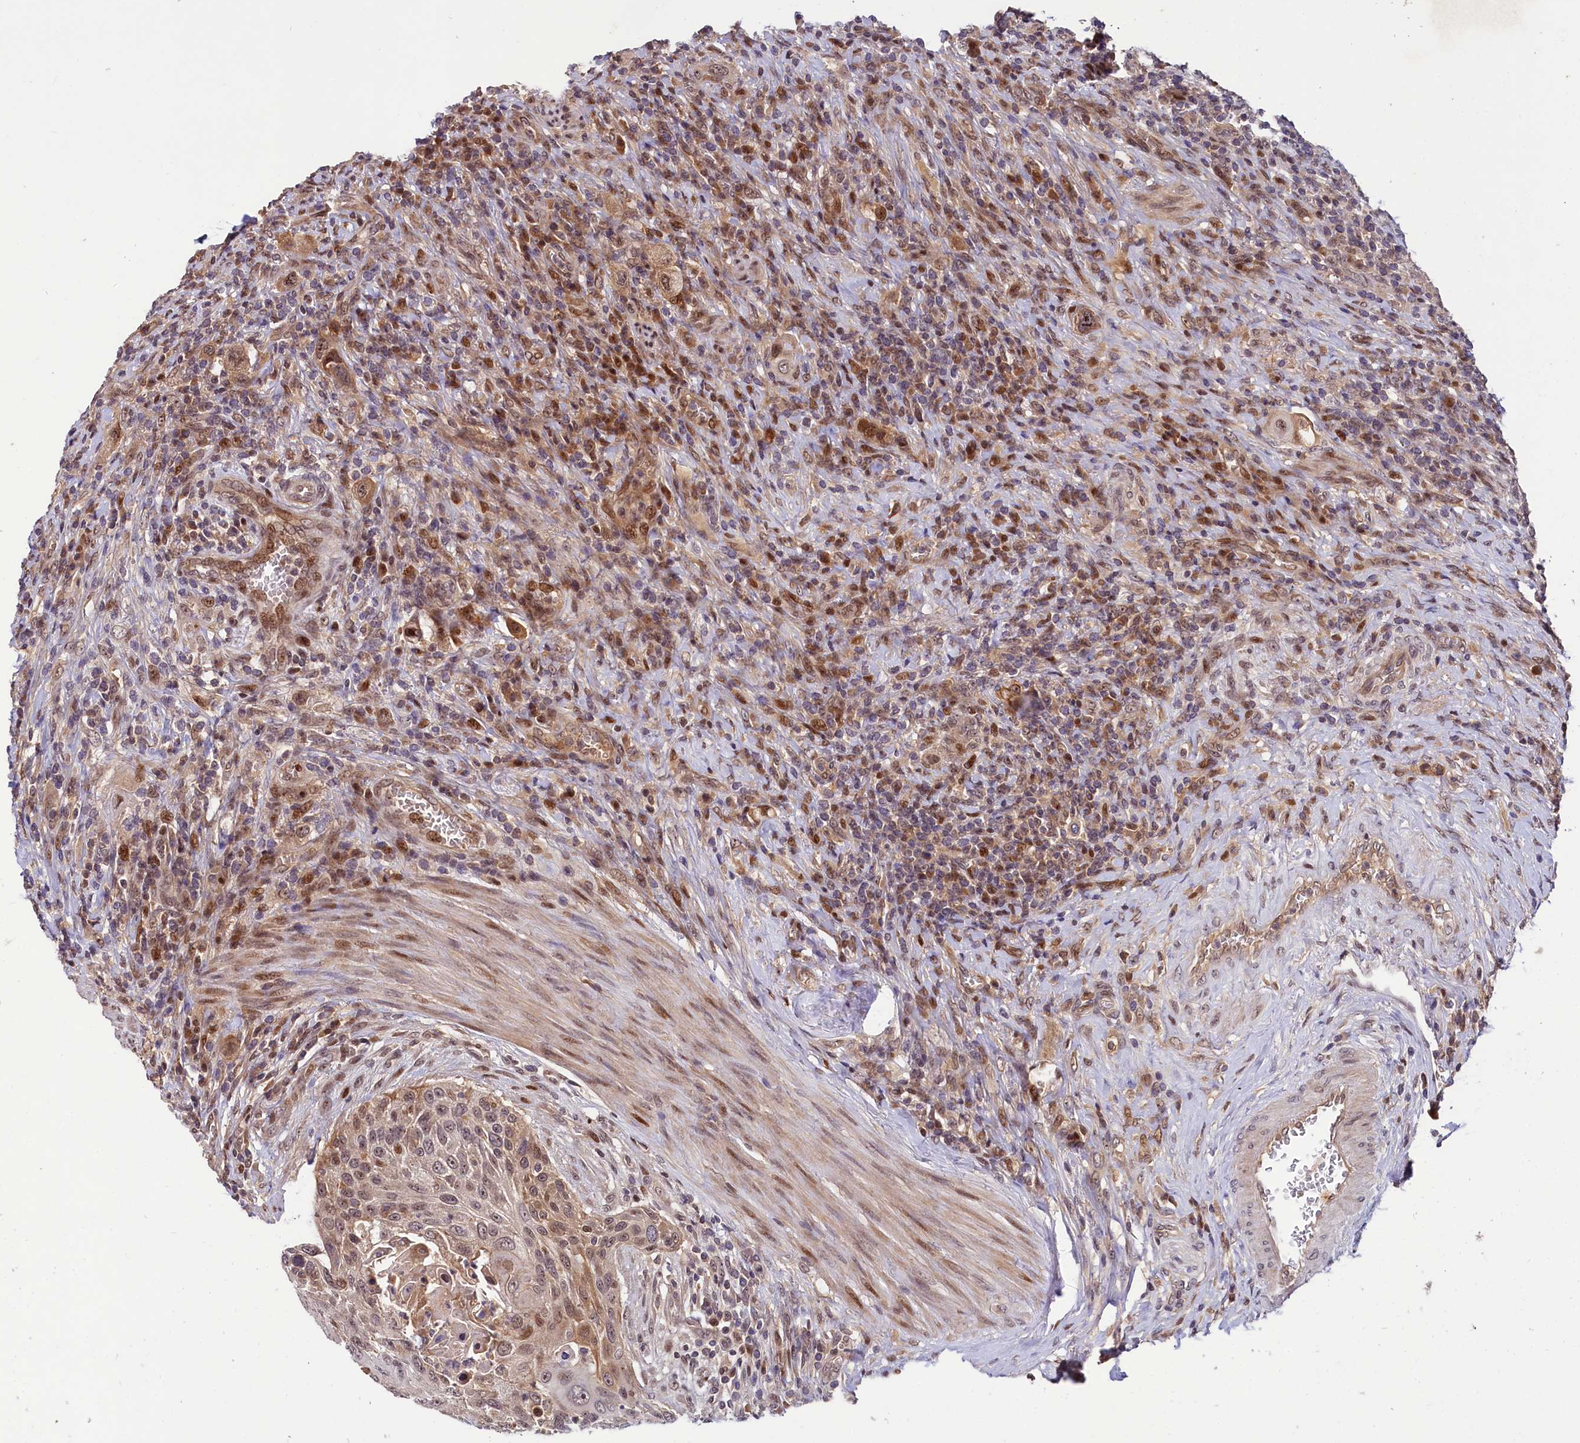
{"staining": {"intensity": "moderate", "quantity": ">75%", "location": "cytoplasmic/membranous"}, "tissue": "urothelial cancer", "cell_type": "Tumor cells", "image_type": "cancer", "snomed": [{"axis": "morphology", "description": "Urothelial carcinoma, High grade"}, {"axis": "topography", "description": "Urinary bladder"}], "caption": "Human urothelial carcinoma (high-grade) stained with a protein marker shows moderate staining in tumor cells.", "gene": "N4BP2L1", "patient": {"sex": "male", "age": 50}}